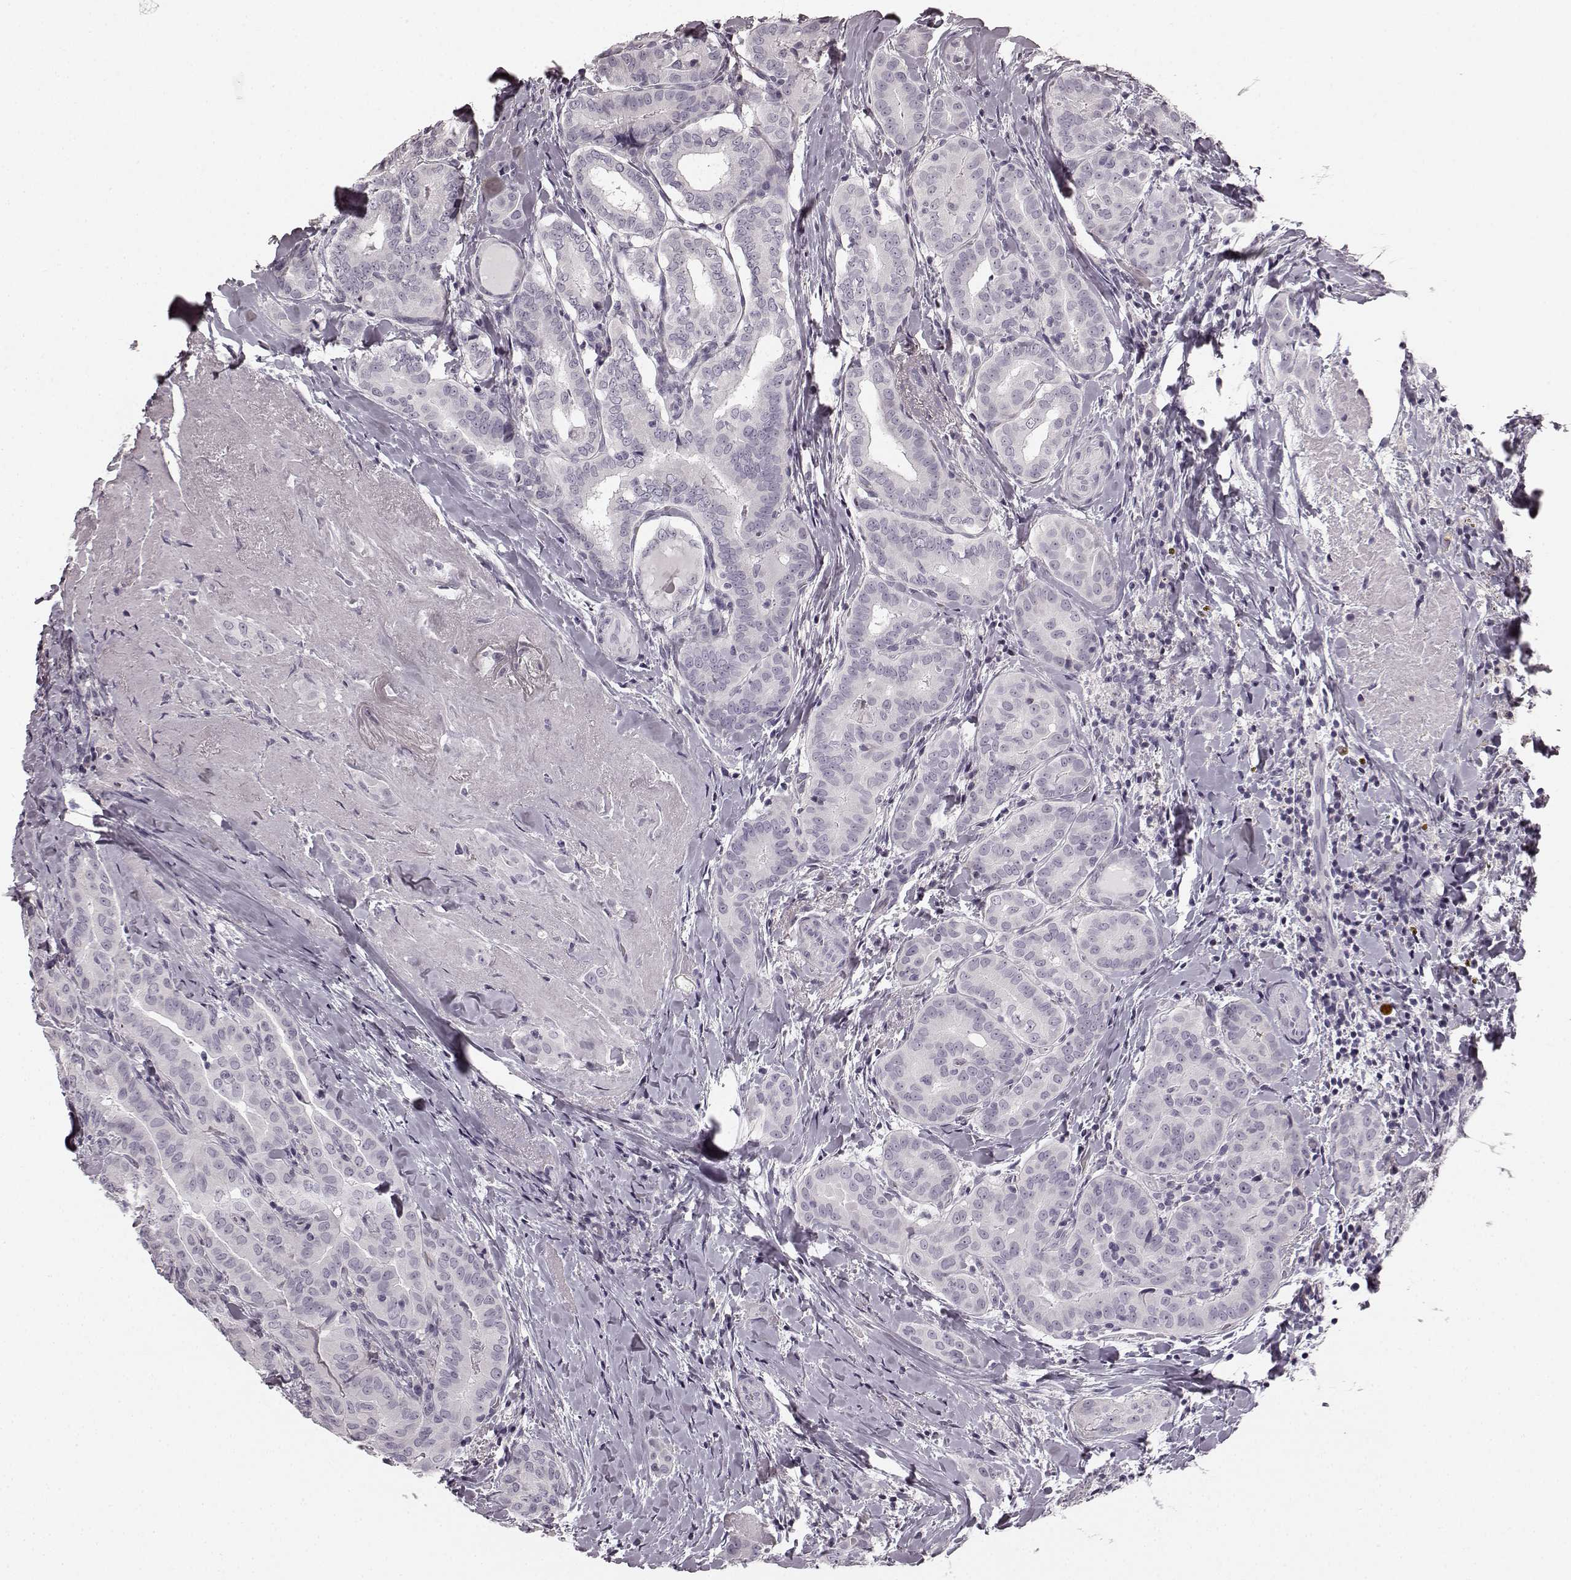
{"staining": {"intensity": "negative", "quantity": "none", "location": "none"}, "tissue": "thyroid cancer", "cell_type": "Tumor cells", "image_type": "cancer", "snomed": [{"axis": "morphology", "description": "Papillary adenocarcinoma, NOS"}, {"axis": "morphology", "description": "Papillary adenoma metastatic"}, {"axis": "topography", "description": "Thyroid gland"}], "caption": "An immunohistochemistry (IHC) histopathology image of thyroid cancer (papillary adenocarcinoma) is shown. There is no staining in tumor cells of thyroid cancer (papillary adenocarcinoma).", "gene": "TMPRSS15", "patient": {"sex": "female", "age": 50}}